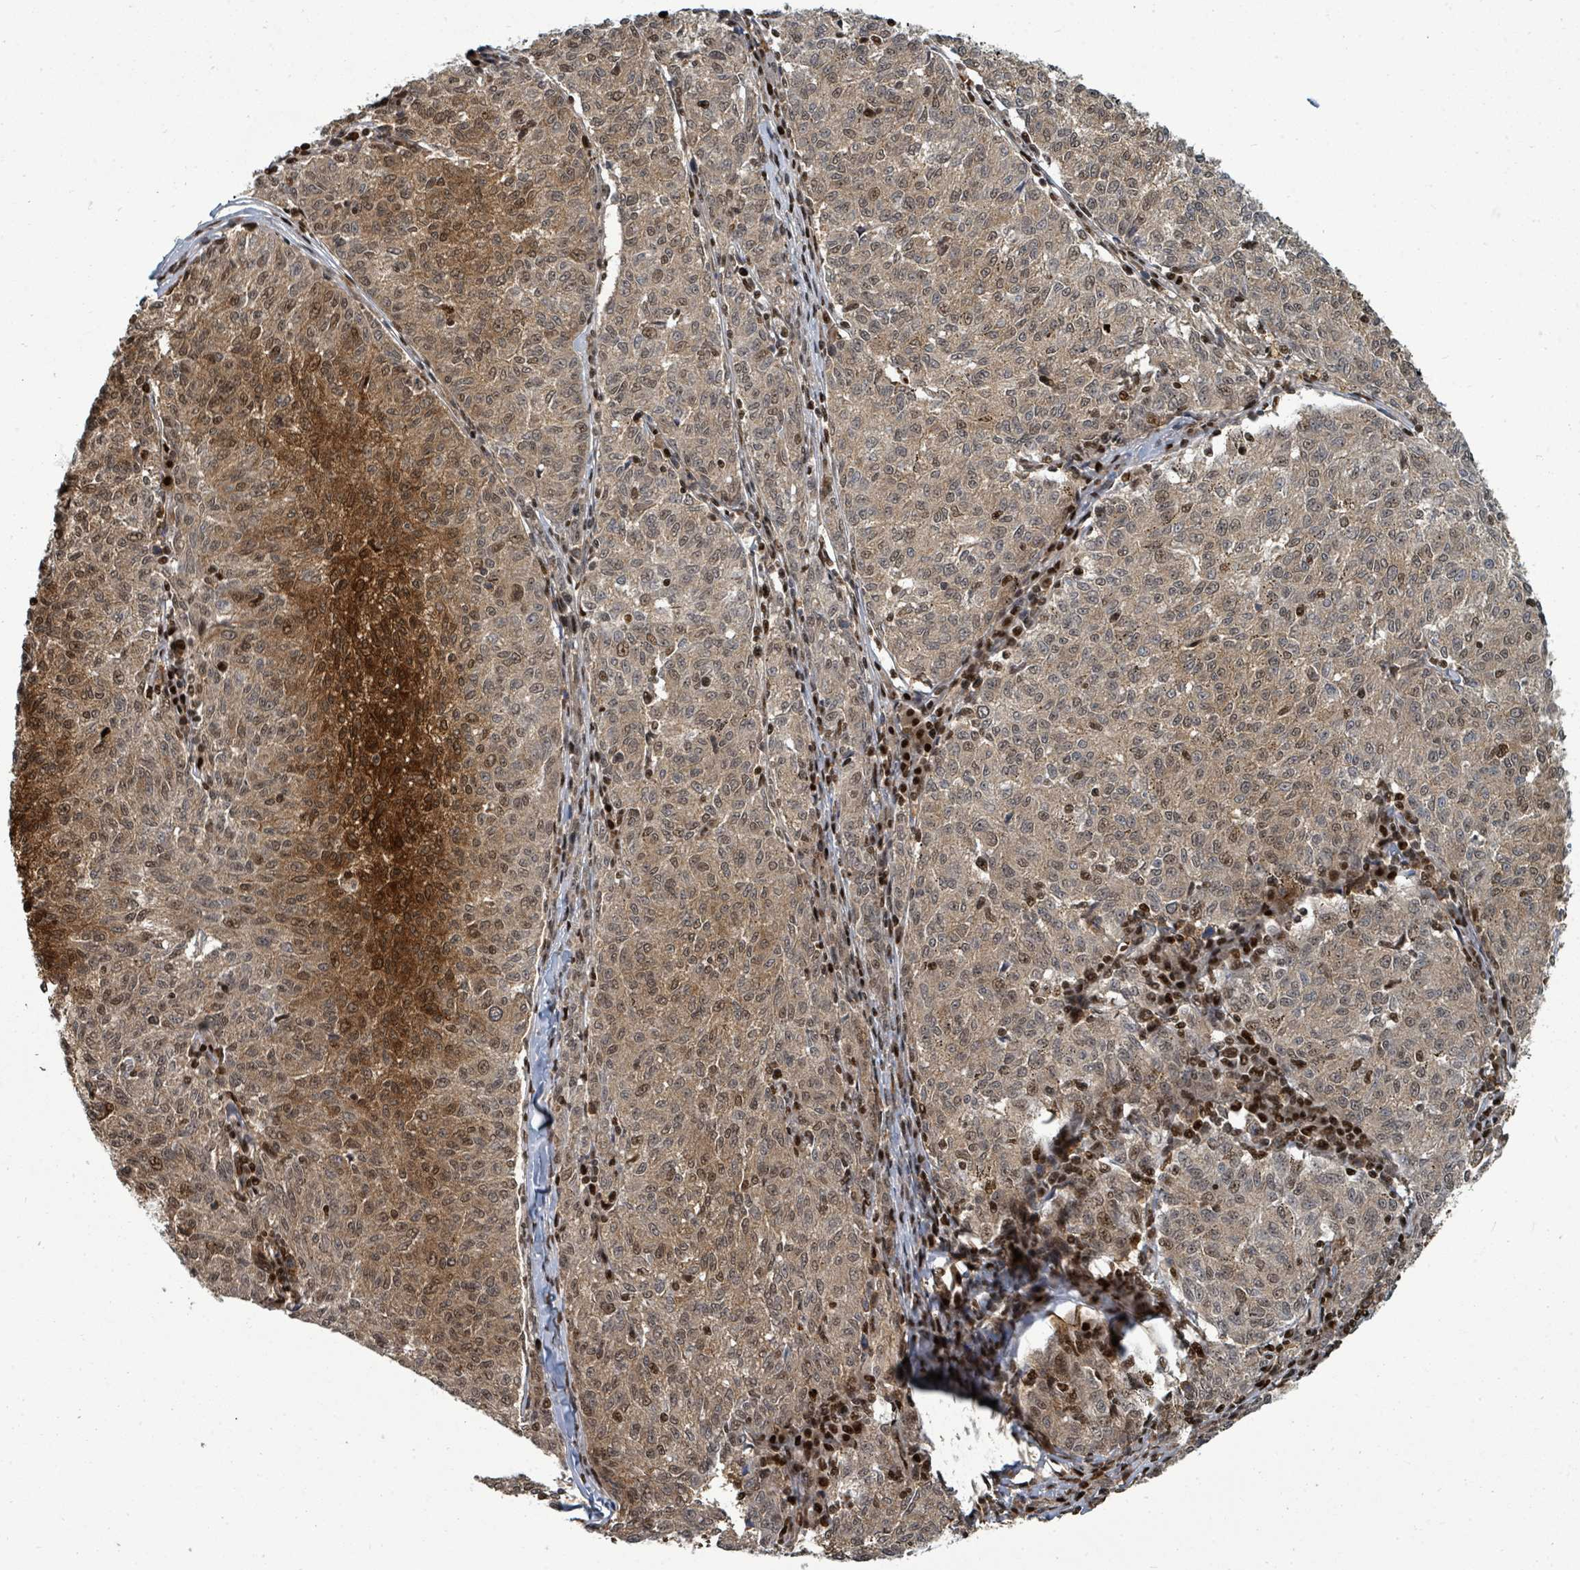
{"staining": {"intensity": "strong", "quantity": "25%-75%", "location": "cytoplasmic/membranous,nuclear"}, "tissue": "melanoma", "cell_type": "Tumor cells", "image_type": "cancer", "snomed": [{"axis": "morphology", "description": "Malignant melanoma, NOS"}, {"axis": "topography", "description": "Skin"}], "caption": "Immunohistochemical staining of human melanoma demonstrates high levels of strong cytoplasmic/membranous and nuclear protein staining in about 25%-75% of tumor cells.", "gene": "TRDMT1", "patient": {"sex": "female", "age": 72}}